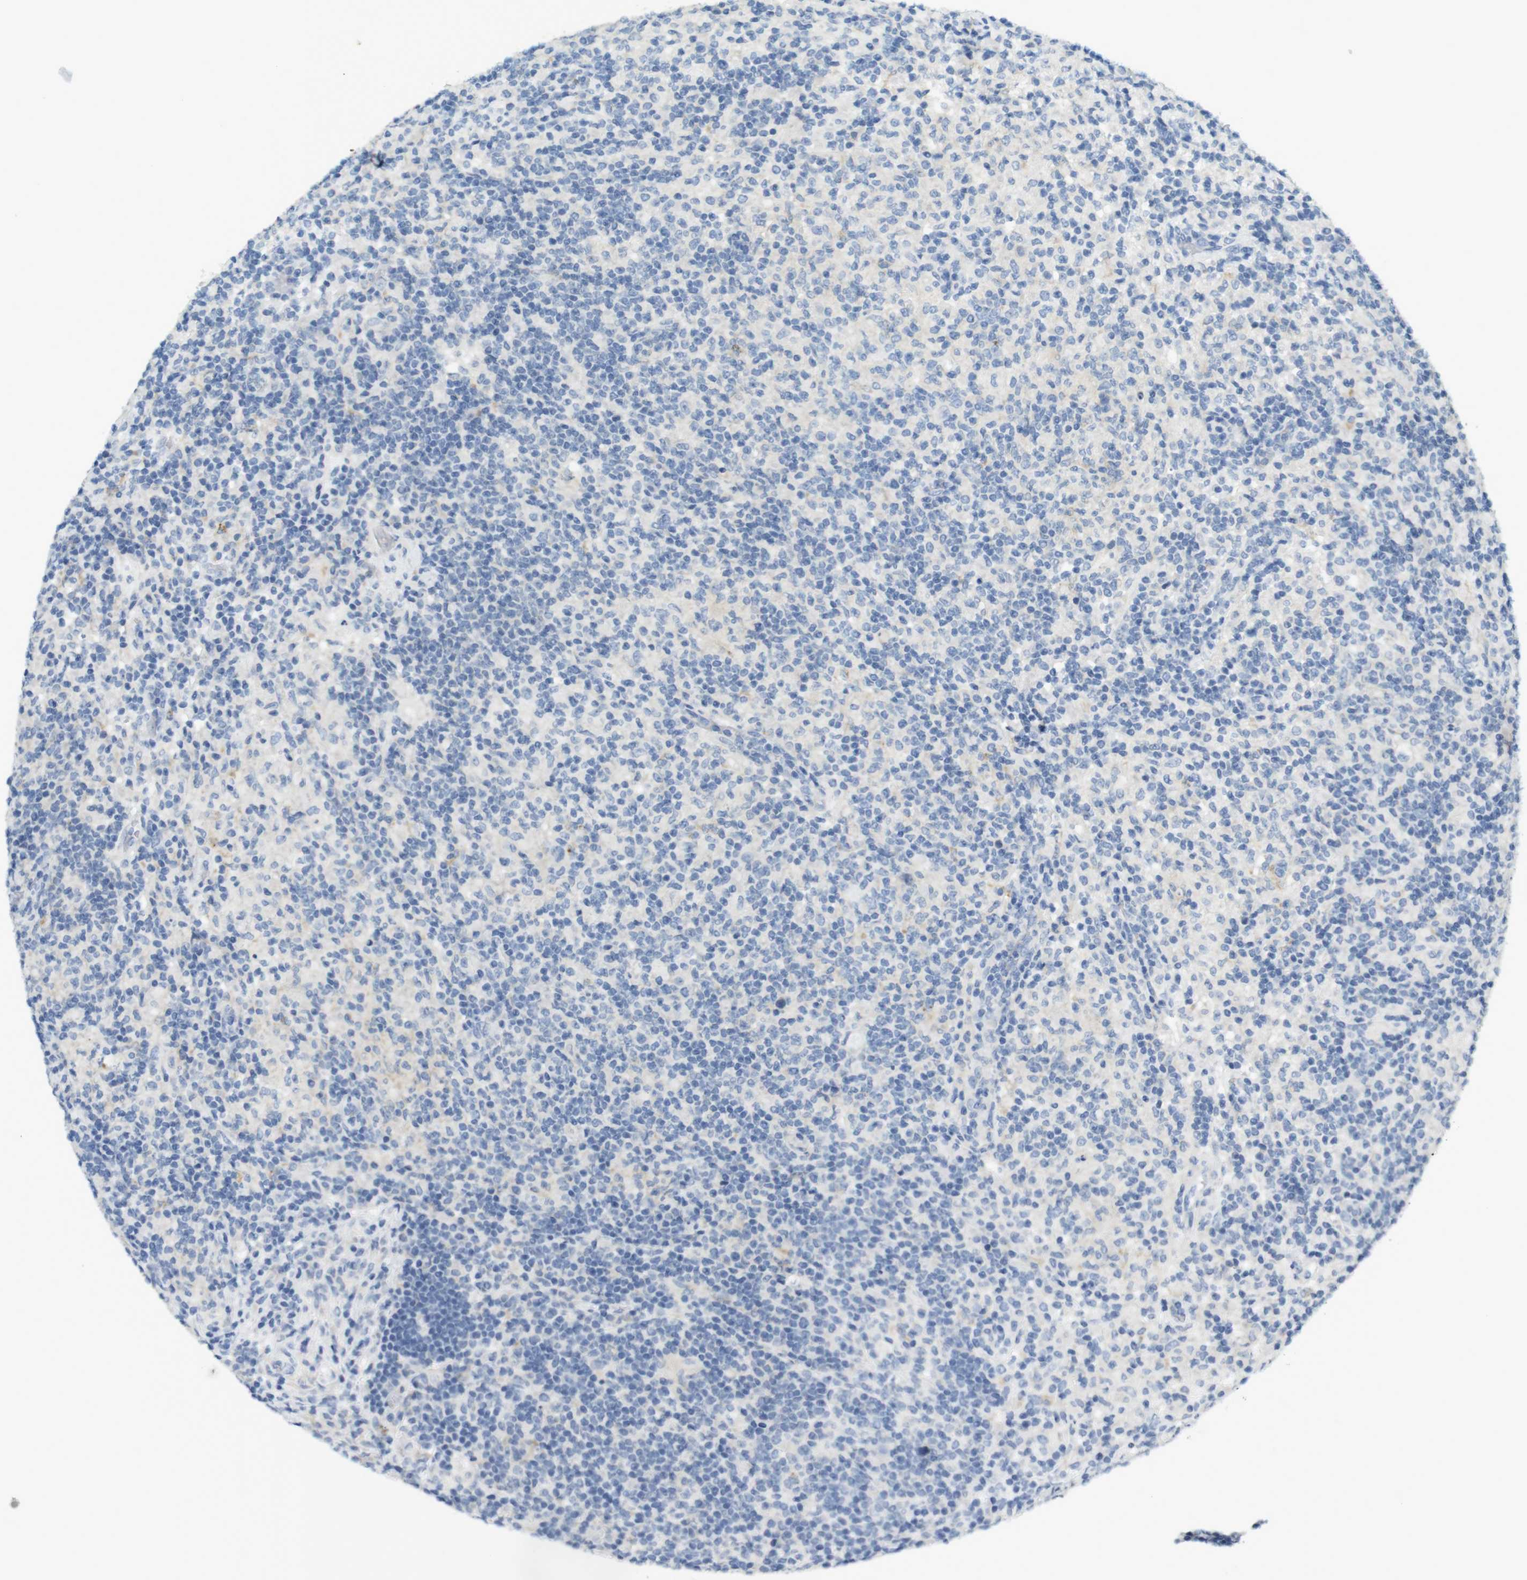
{"staining": {"intensity": "negative", "quantity": "none", "location": "none"}, "tissue": "lymphoma", "cell_type": "Tumor cells", "image_type": "cancer", "snomed": [{"axis": "morphology", "description": "Hodgkin's disease, NOS"}, {"axis": "topography", "description": "Lymph node"}], "caption": "Immunohistochemistry (IHC) photomicrograph of human lymphoma stained for a protein (brown), which demonstrates no staining in tumor cells.", "gene": "LRRK2", "patient": {"sex": "male", "age": 70}}